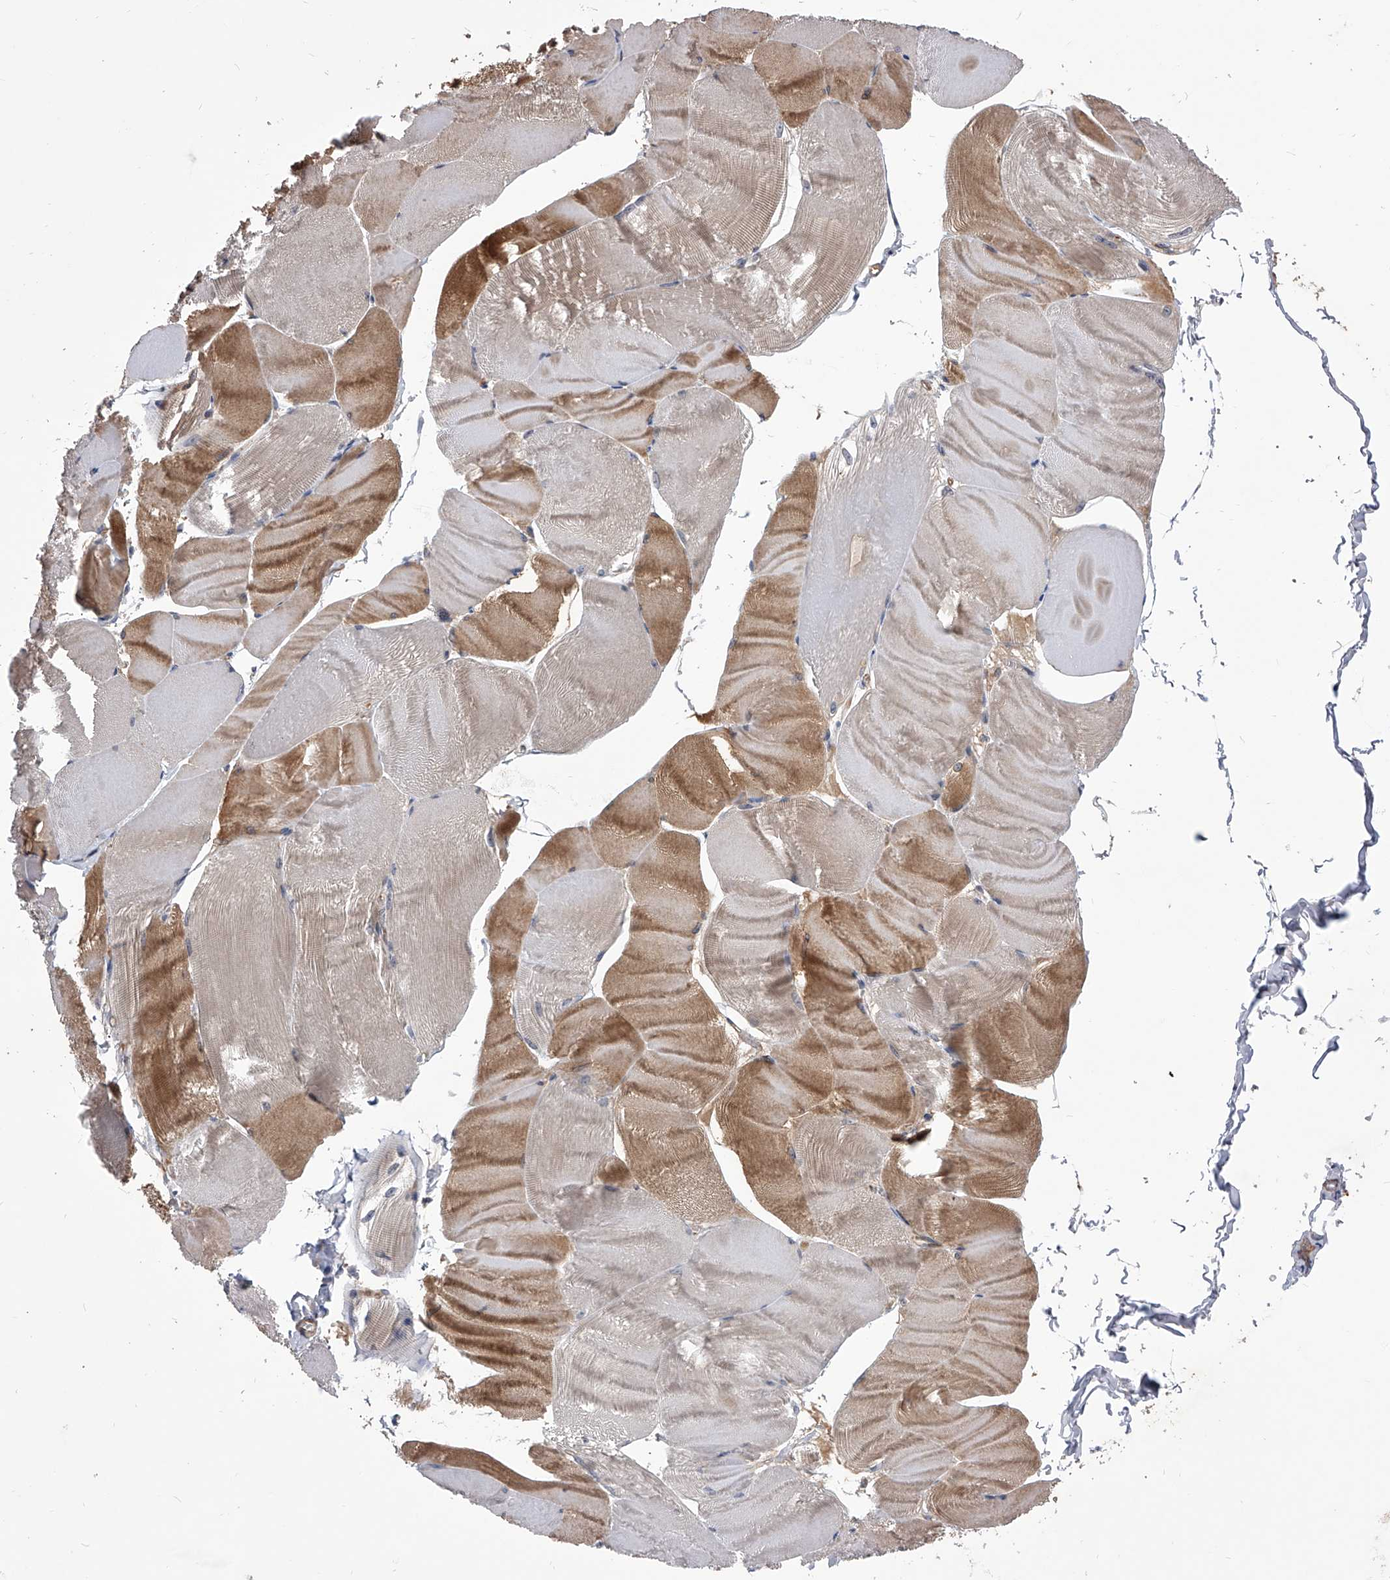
{"staining": {"intensity": "strong", "quantity": "<25%", "location": "cytoplasmic/membranous"}, "tissue": "skeletal muscle", "cell_type": "Myocytes", "image_type": "normal", "snomed": [{"axis": "morphology", "description": "Normal tissue, NOS"}, {"axis": "morphology", "description": "Basal cell carcinoma"}, {"axis": "topography", "description": "Skeletal muscle"}], "caption": "Myocytes display medium levels of strong cytoplasmic/membranous staining in approximately <25% of cells in benign human skeletal muscle. The staining was performed using DAB, with brown indicating positive protein expression. Nuclei are stained blue with hematoxylin.", "gene": "CUL7", "patient": {"sex": "female", "age": 64}}